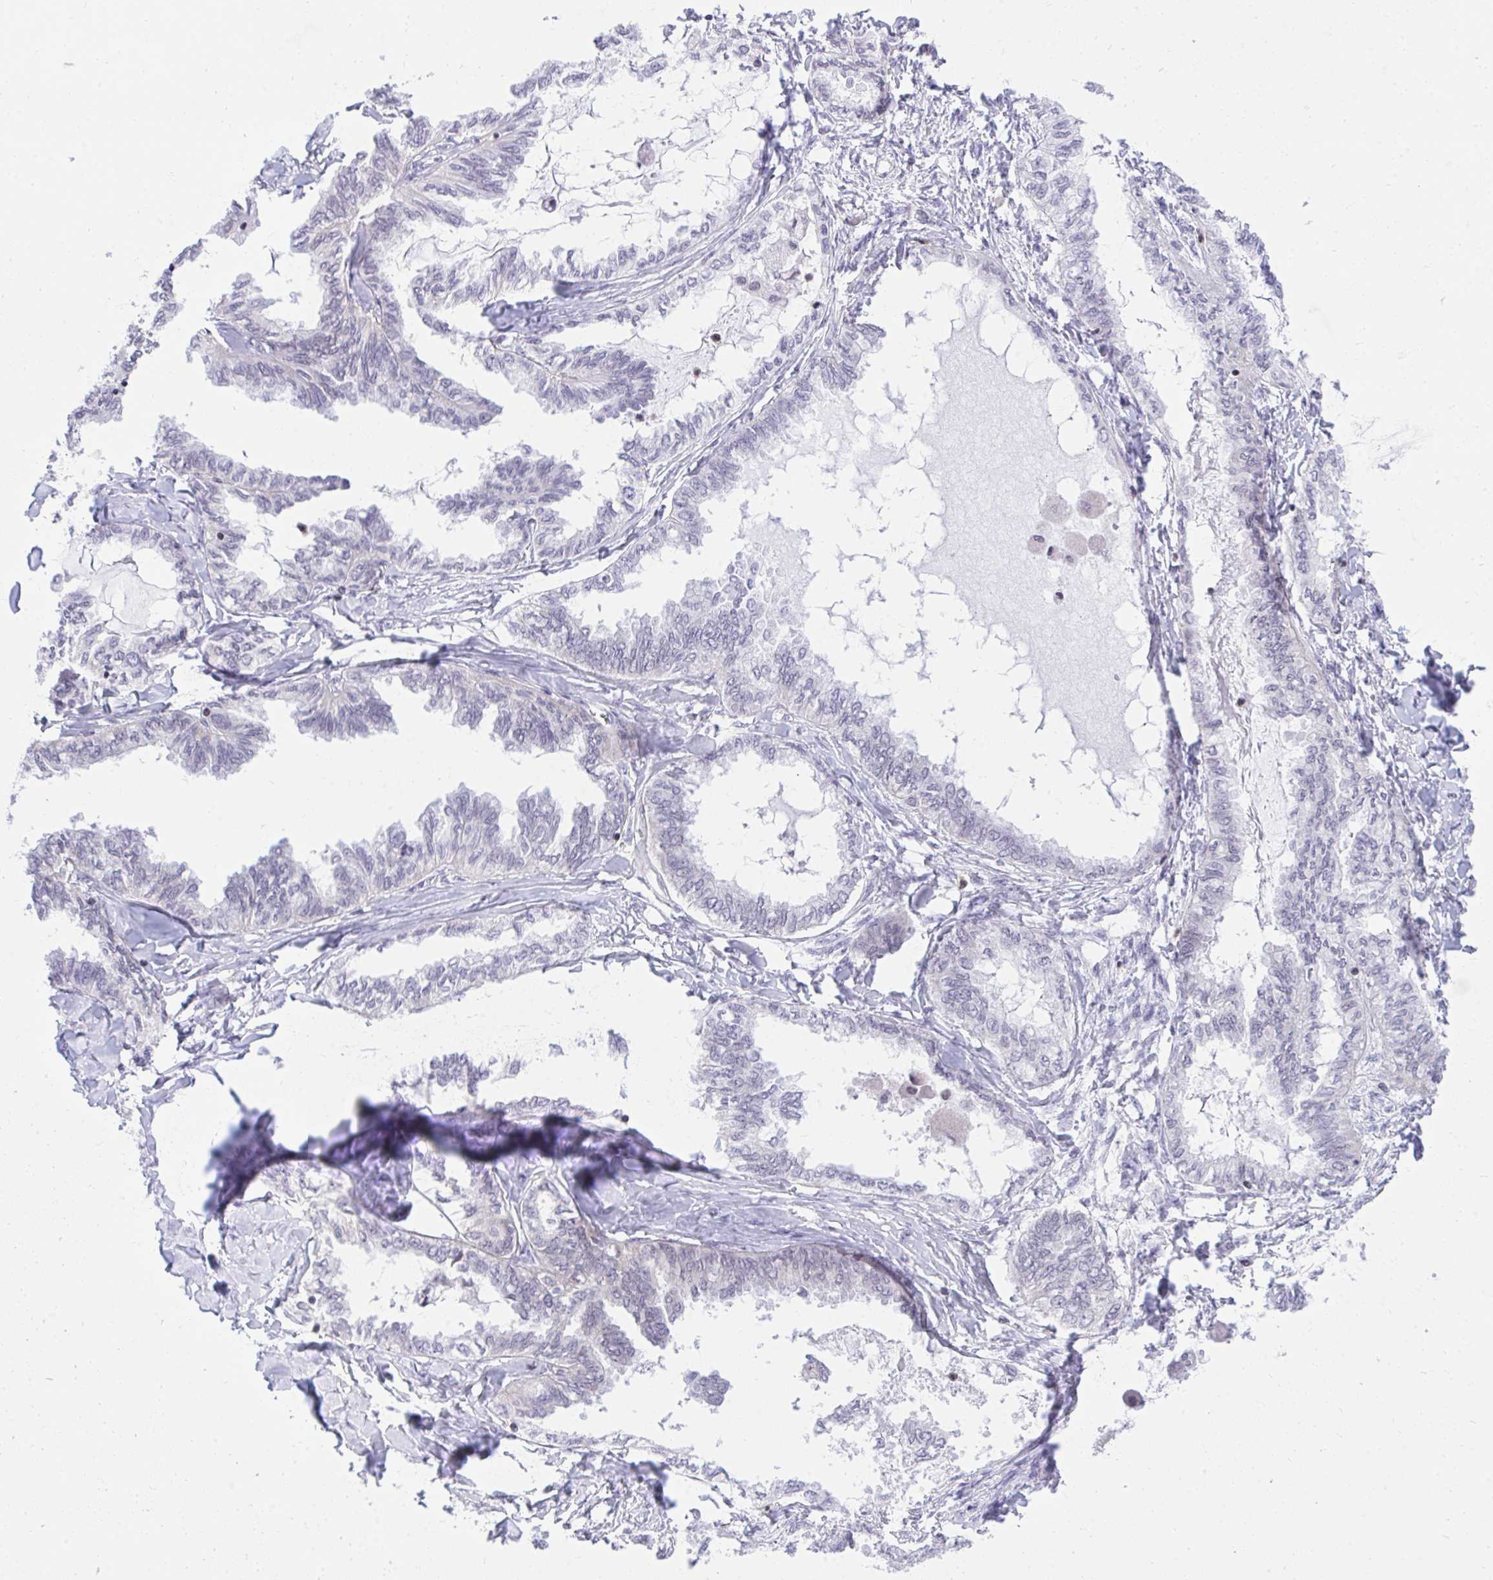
{"staining": {"intensity": "negative", "quantity": "none", "location": "none"}, "tissue": "ovarian cancer", "cell_type": "Tumor cells", "image_type": "cancer", "snomed": [{"axis": "morphology", "description": "Carcinoma, endometroid"}, {"axis": "topography", "description": "Ovary"}], "caption": "High power microscopy histopathology image of an immunohistochemistry micrograph of ovarian endometroid carcinoma, revealing no significant expression in tumor cells.", "gene": "KCNN4", "patient": {"sex": "female", "age": 70}}